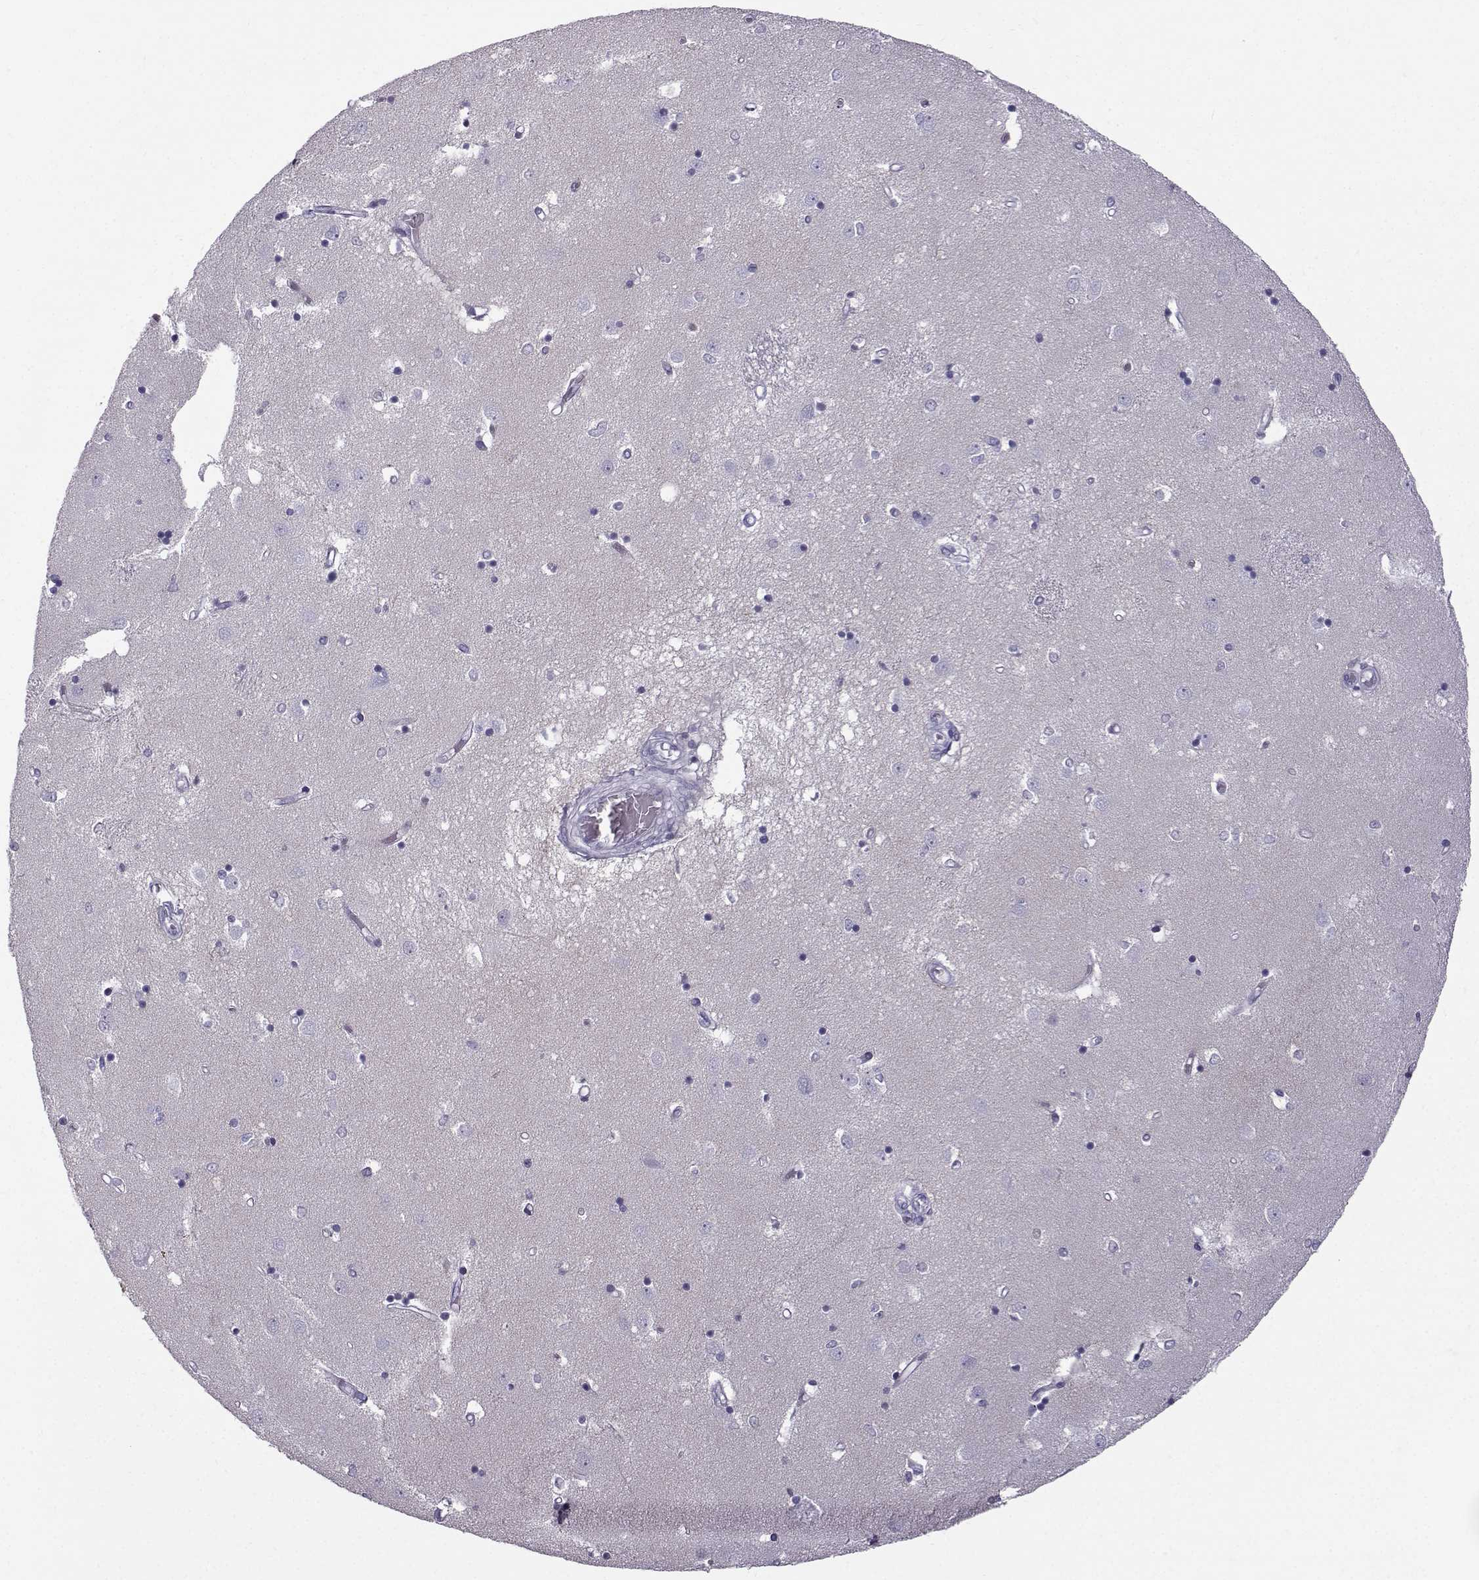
{"staining": {"intensity": "negative", "quantity": "none", "location": "none"}, "tissue": "caudate", "cell_type": "Glial cells", "image_type": "normal", "snomed": [{"axis": "morphology", "description": "Normal tissue, NOS"}, {"axis": "topography", "description": "Lateral ventricle wall"}], "caption": "DAB immunohistochemical staining of normal human caudate shows no significant expression in glial cells. (Stains: DAB (3,3'-diaminobenzidine) IHC with hematoxylin counter stain, Microscopy: brightfield microscopy at high magnification).", "gene": "DMRT3", "patient": {"sex": "male", "age": 54}}